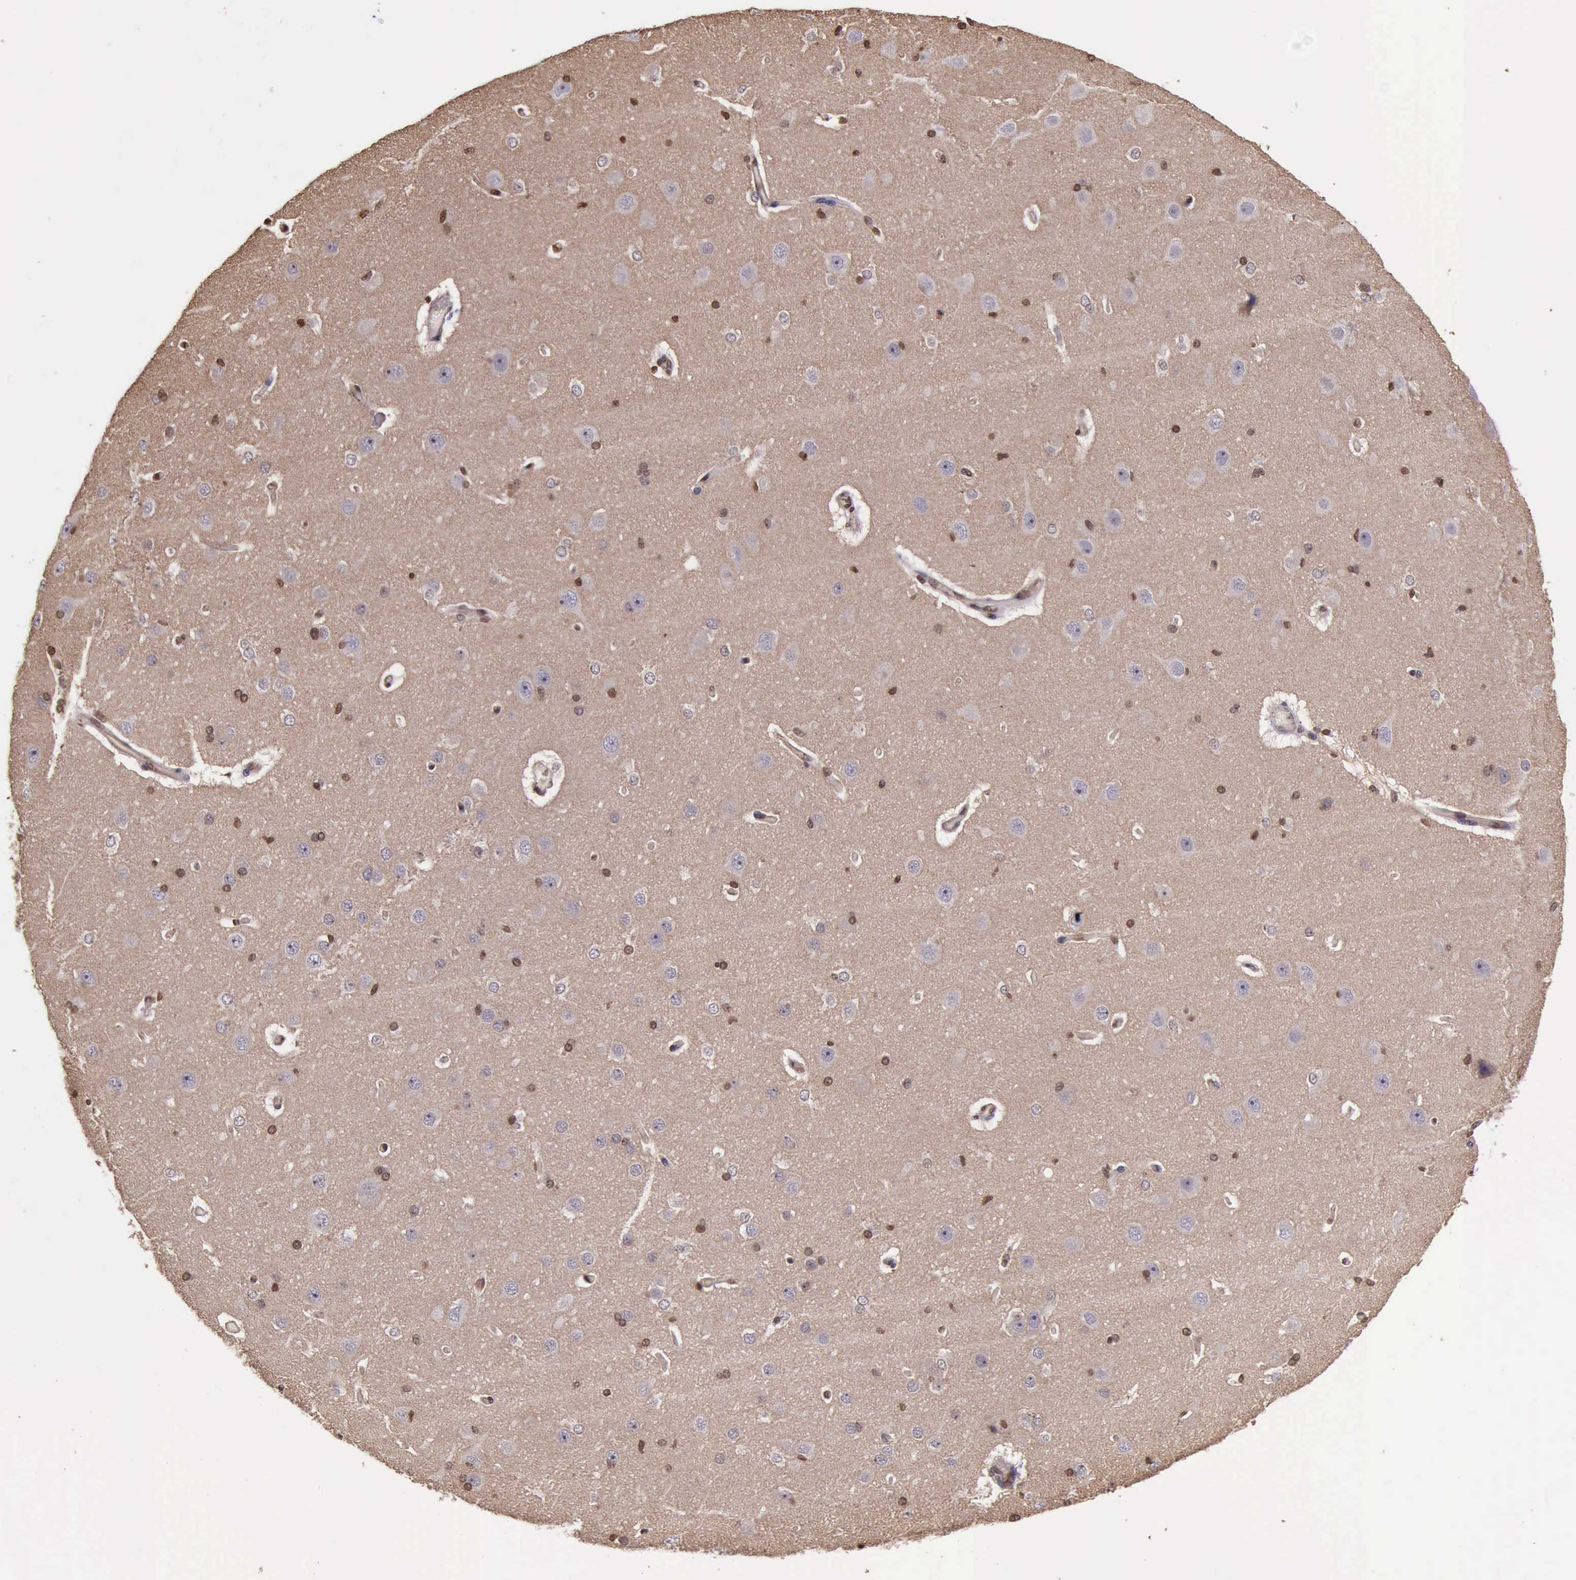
{"staining": {"intensity": "moderate", "quantity": ">75%", "location": "cytoplasmic/membranous,nuclear"}, "tissue": "cerebral cortex", "cell_type": "Endothelial cells", "image_type": "normal", "snomed": [{"axis": "morphology", "description": "Normal tissue, NOS"}, {"axis": "topography", "description": "Cerebral cortex"}], "caption": "Endothelial cells show medium levels of moderate cytoplasmic/membranous,nuclear positivity in about >75% of cells in normal human cerebral cortex. The staining was performed using DAB to visualize the protein expression in brown, while the nuclei were stained in blue with hematoxylin (Magnification: 20x).", "gene": "CTNNB1", "patient": {"sex": "female", "age": 45}}